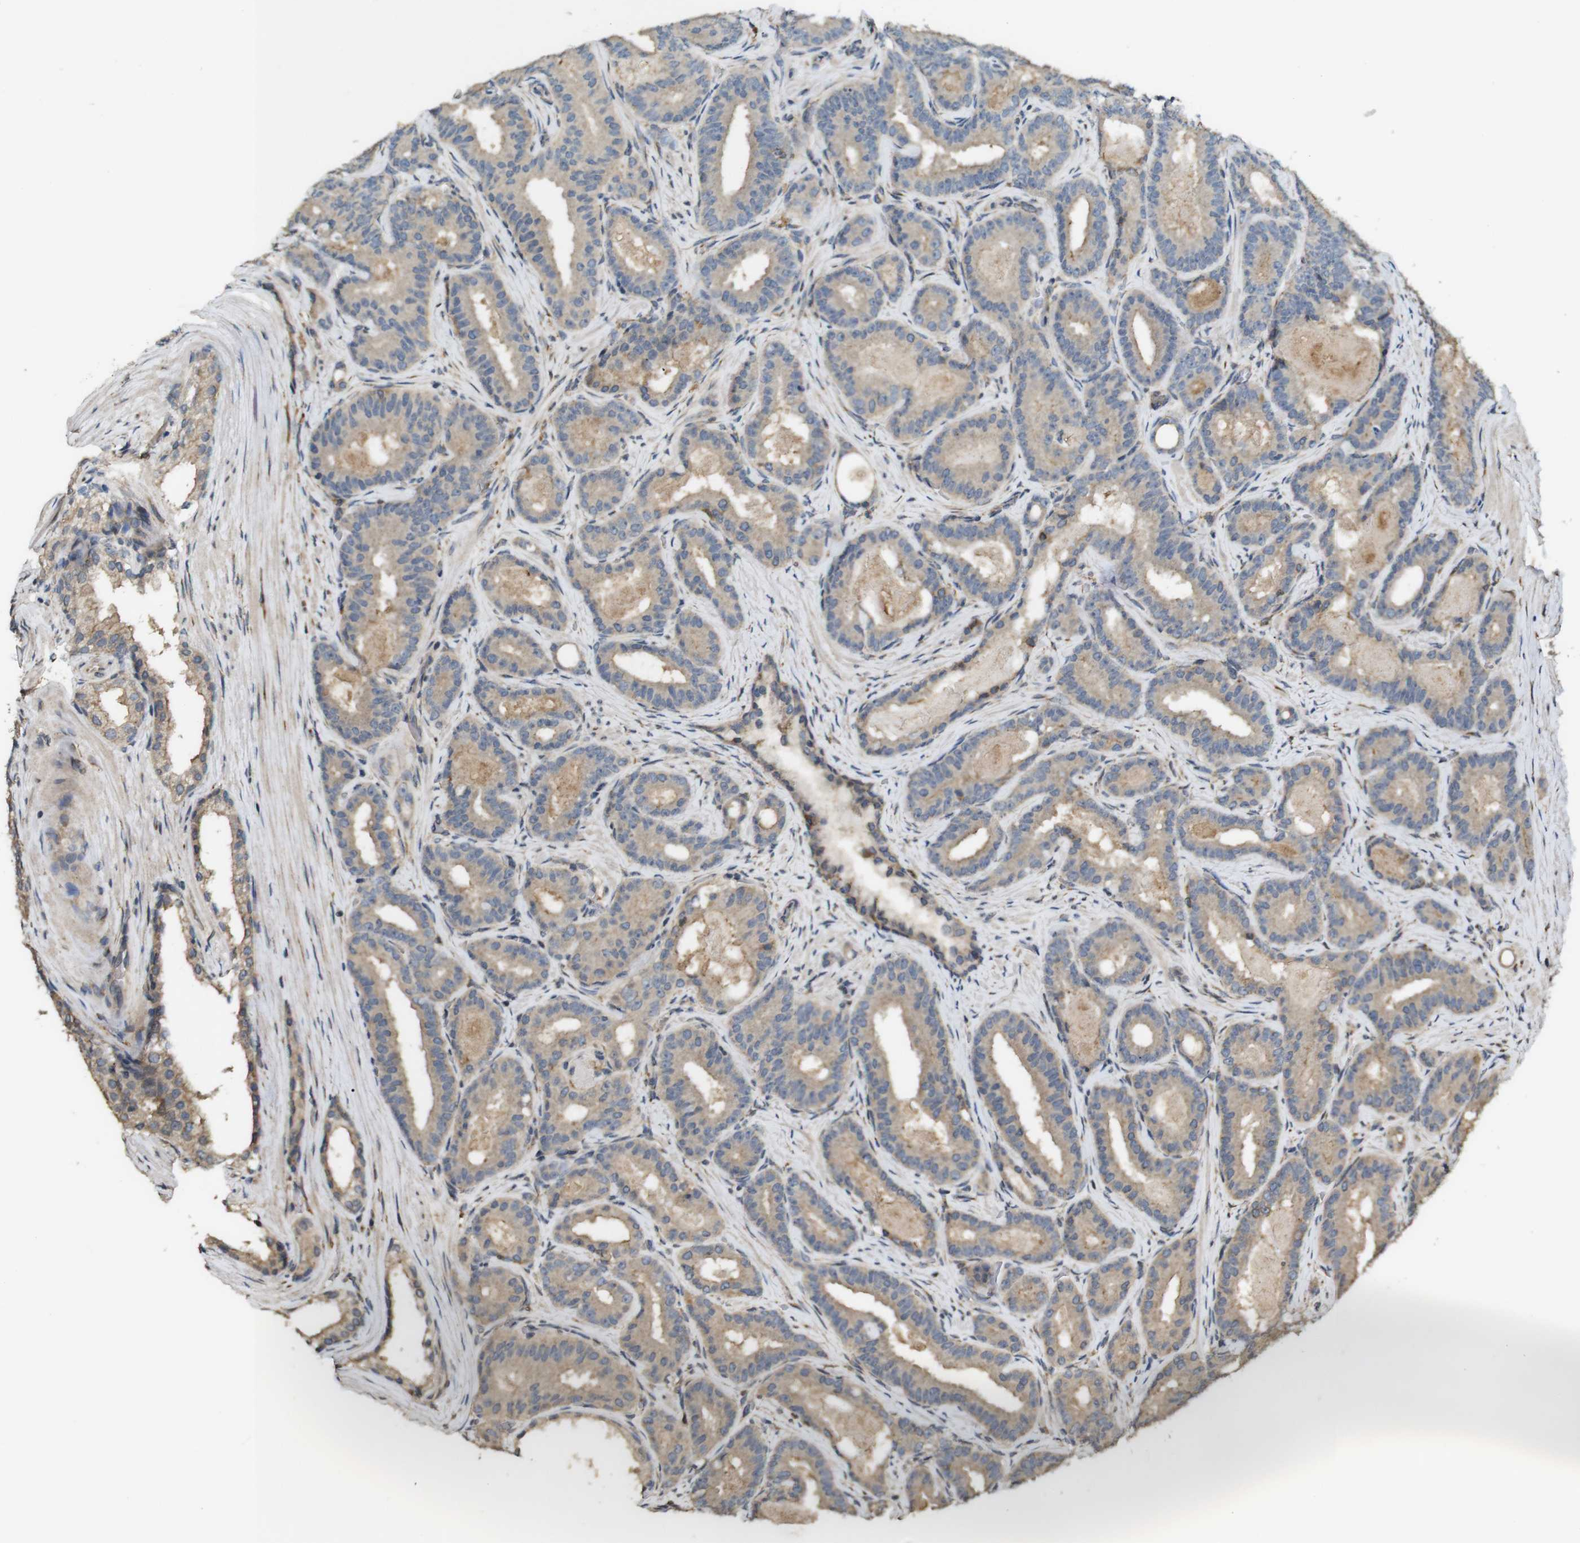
{"staining": {"intensity": "moderate", "quantity": ">75%", "location": "cytoplasmic/membranous"}, "tissue": "prostate cancer", "cell_type": "Tumor cells", "image_type": "cancer", "snomed": [{"axis": "morphology", "description": "Adenocarcinoma, High grade"}, {"axis": "topography", "description": "Prostate"}], "caption": "A histopathology image of human prostate cancer (adenocarcinoma (high-grade)) stained for a protein shows moderate cytoplasmic/membranous brown staining in tumor cells. The staining was performed using DAB, with brown indicating positive protein expression. Nuclei are stained blue with hematoxylin.", "gene": "ARHGAP24", "patient": {"sex": "male", "age": 60}}